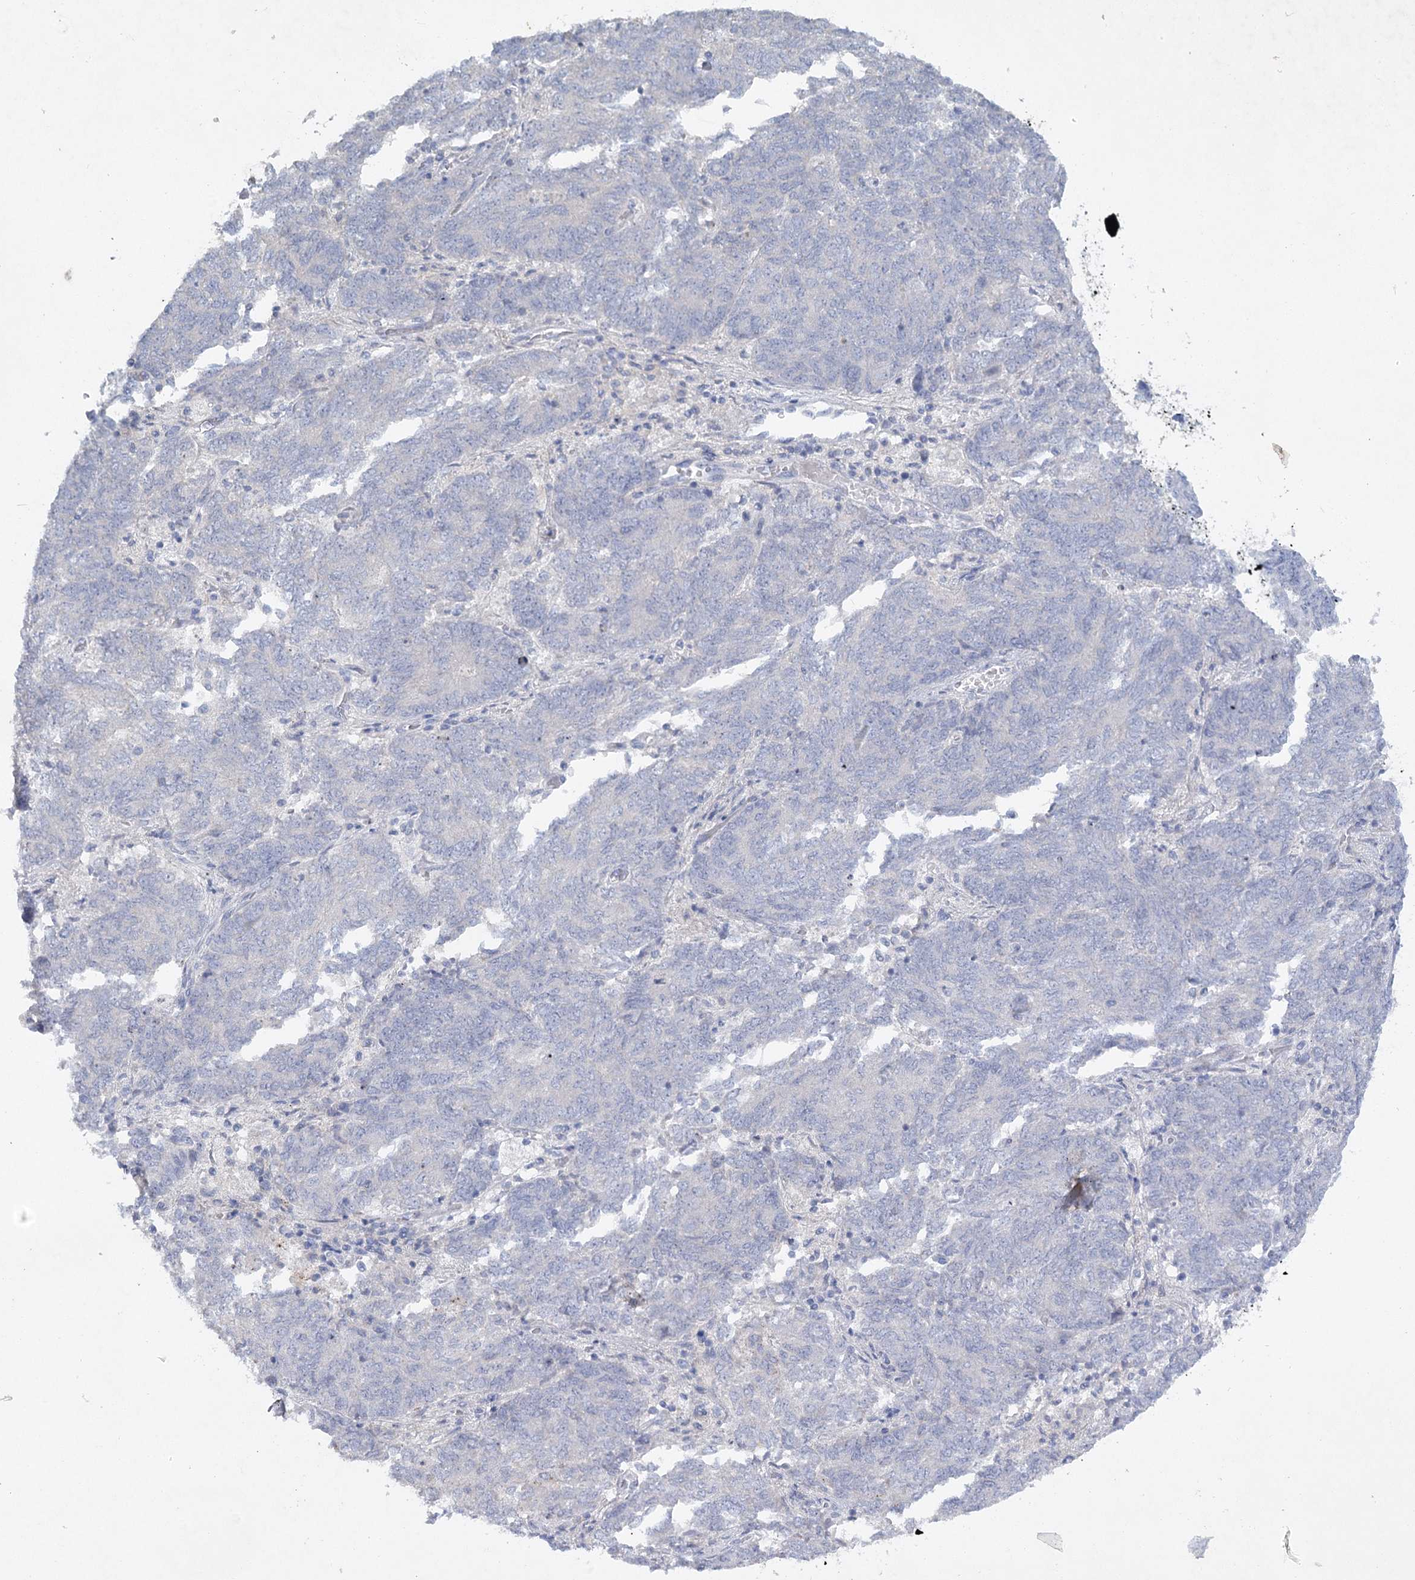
{"staining": {"intensity": "negative", "quantity": "none", "location": "none"}, "tissue": "endometrial cancer", "cell_type": "Tumor cells", "image_type": "cancer", "snomed": [{"axis": "morphology", "description": "Adenocarcinoma, NOS"}, {"axis": "topography", "description": "Endometrium"}], "caption": "Immunohistochemistry (IHC) micrograph of neoplastic tissue: adenocarcinoma (endometrial) stained with DAB shows no significant protein positivity in tumor cells.", "gene": "MAP3K13", "patient": {"sex": "female", "age": 80}}